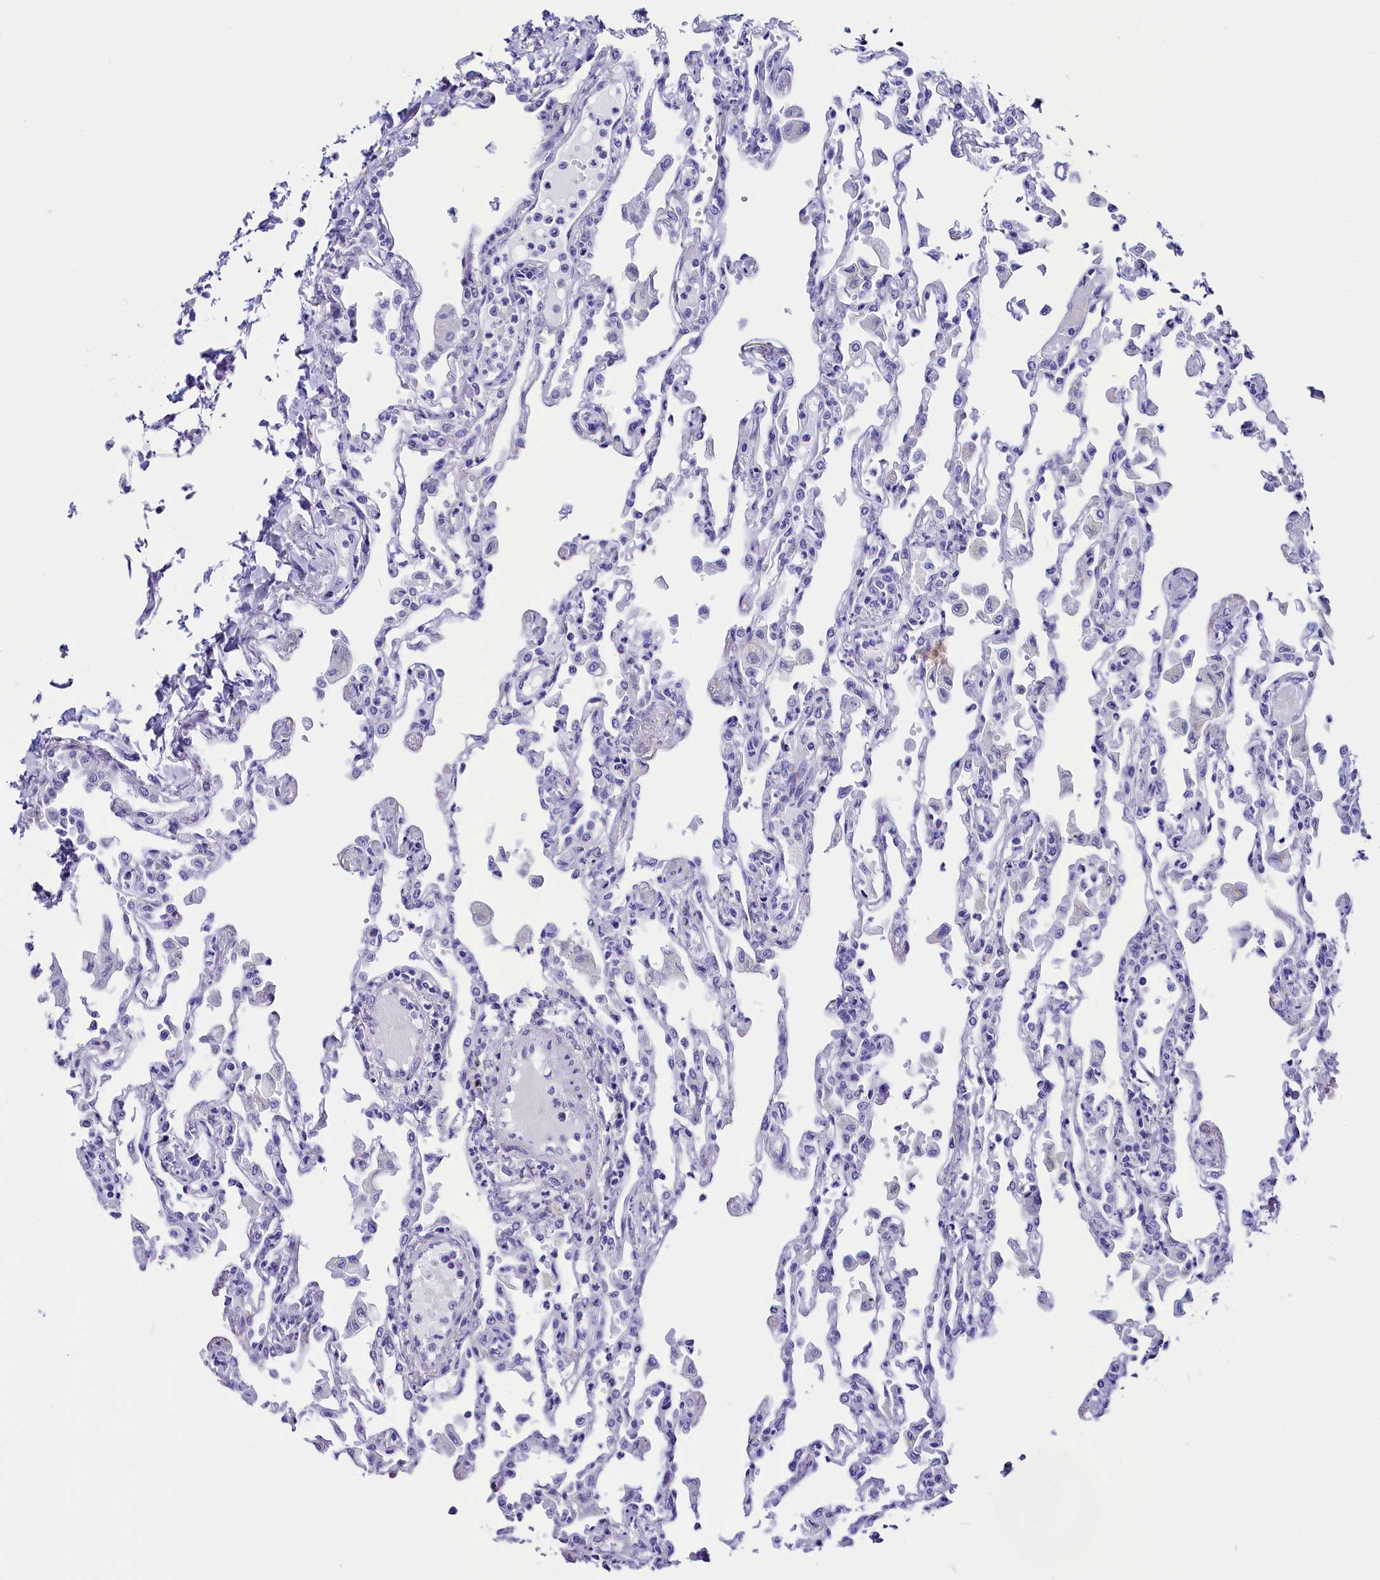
{"staining": {"intensity": "negative", "quantity": "none", "location": "none"}, "tissue": "lung", "cell_type": "Alveolar cells", "image_type": "normal", "snomed": [{"axis": "morphology", "description": "Normal tissue, NOS"}, {"axis": "topography", "description": "Bronchus"}, {"axis": "topography", "description": "Lung"}], "caption": "There is no significant expression in alveolar cells of lung. The staining was performed using DAB to visualize the protein expression in brown, while the nuclei were stained in blue with hematoxylin (Magnification: 20x).", "gene": "AP3B2", "patient": {"sex": "female", "age": 49}}